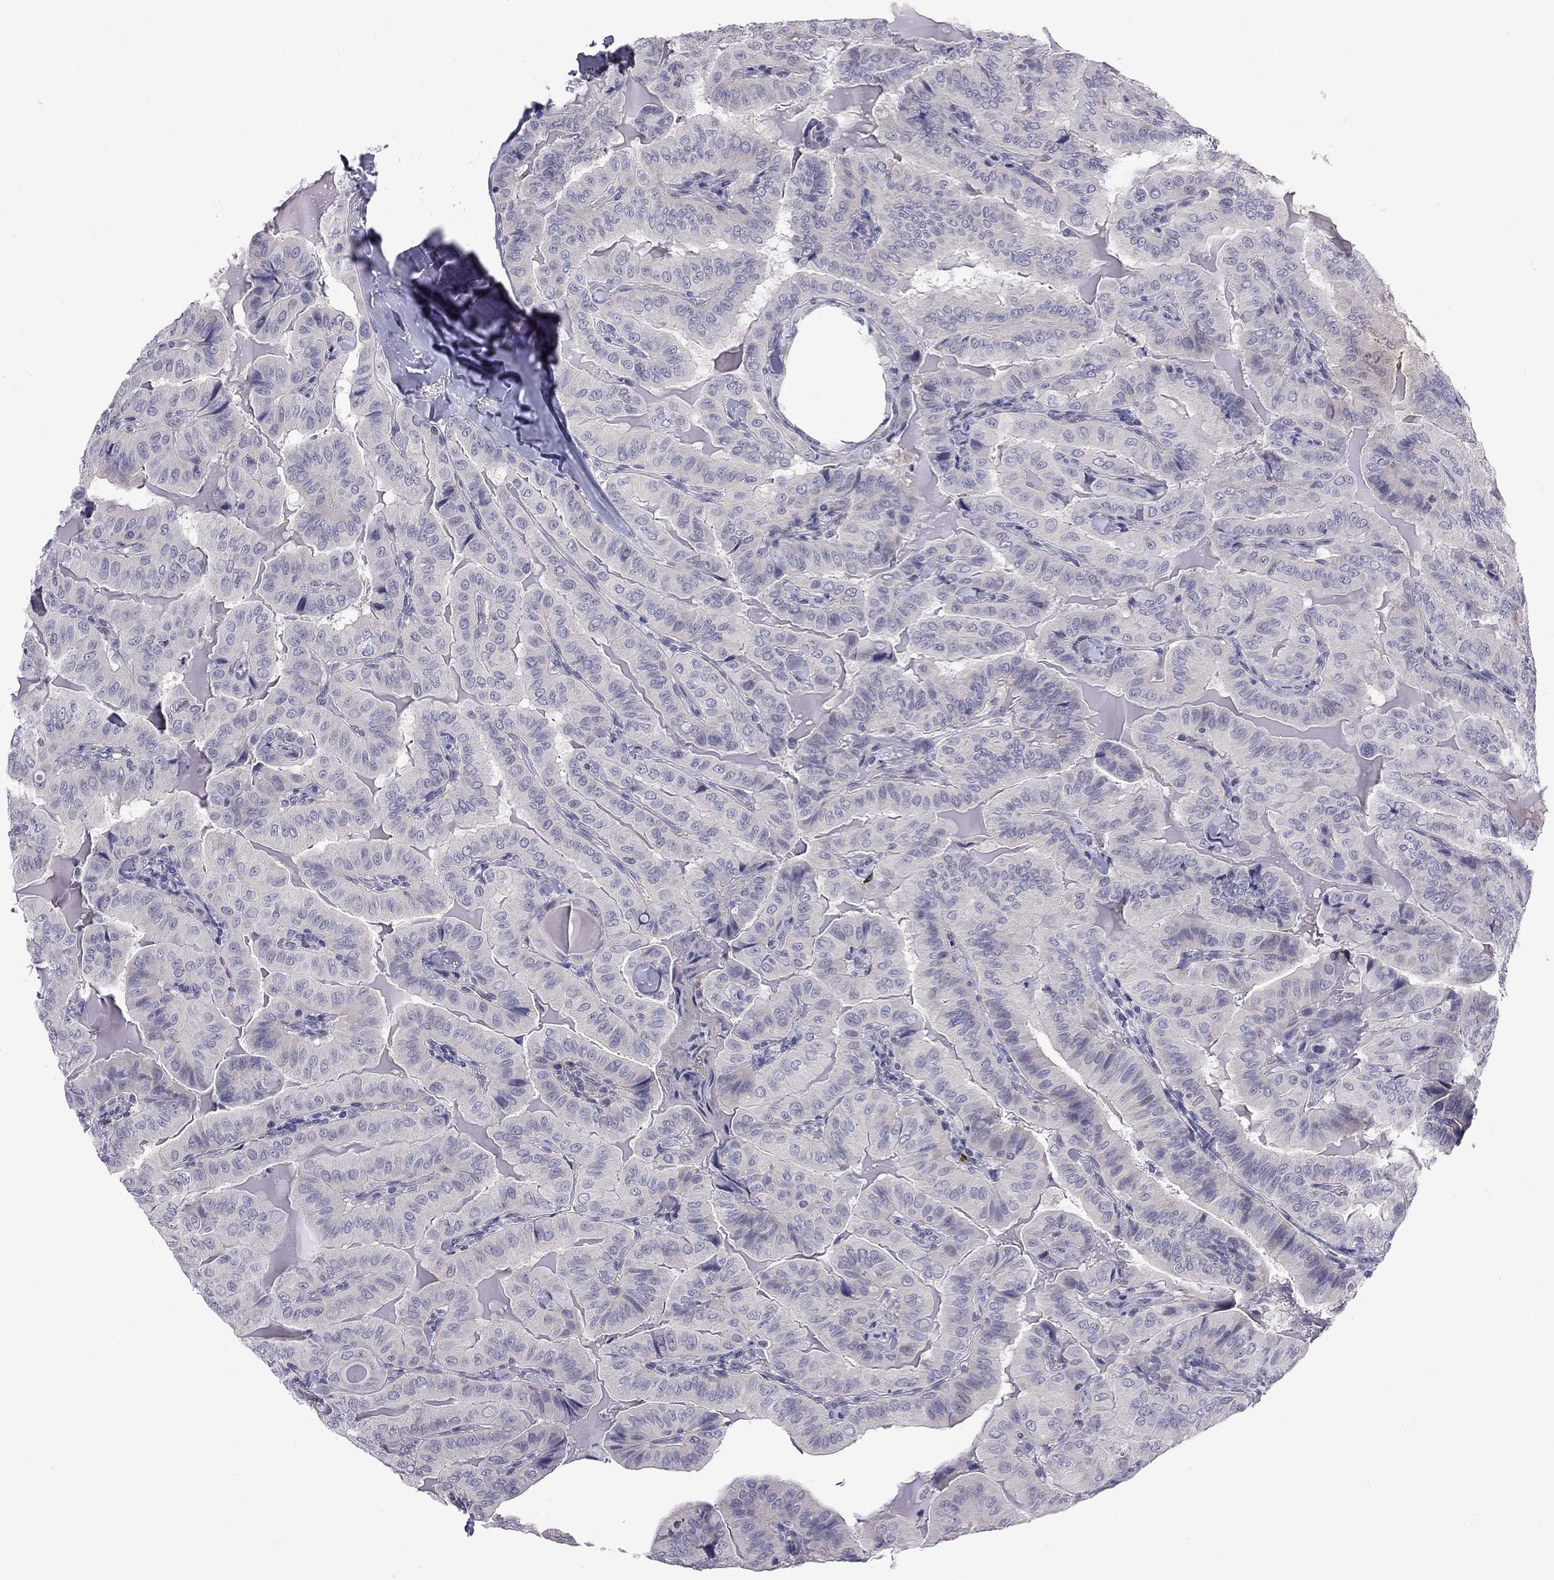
{"staining": {"intensity": "negative", "quantity": "none", "location": "none"}, "tissue": "thyroid cancer", "cell_type": "Tumor cells", "image_type": "cancer", "snomed": [{"axis": "morphology", "description": "Papillary adenocarcinoma, NOS"}, {"axis": "topography", "description": "Thyroid gland"}], "caption": "Papillary adenocarcinoma (thyroid) was stained to show a protein in brown. There is no significant staining in tumor cells. (DAB (3,3'-diaminobenzidine) immunohistochemistry with hematoxylin counter stain).", "gene": "RTL9", "patient": {"sex": "female", "age": 68}}